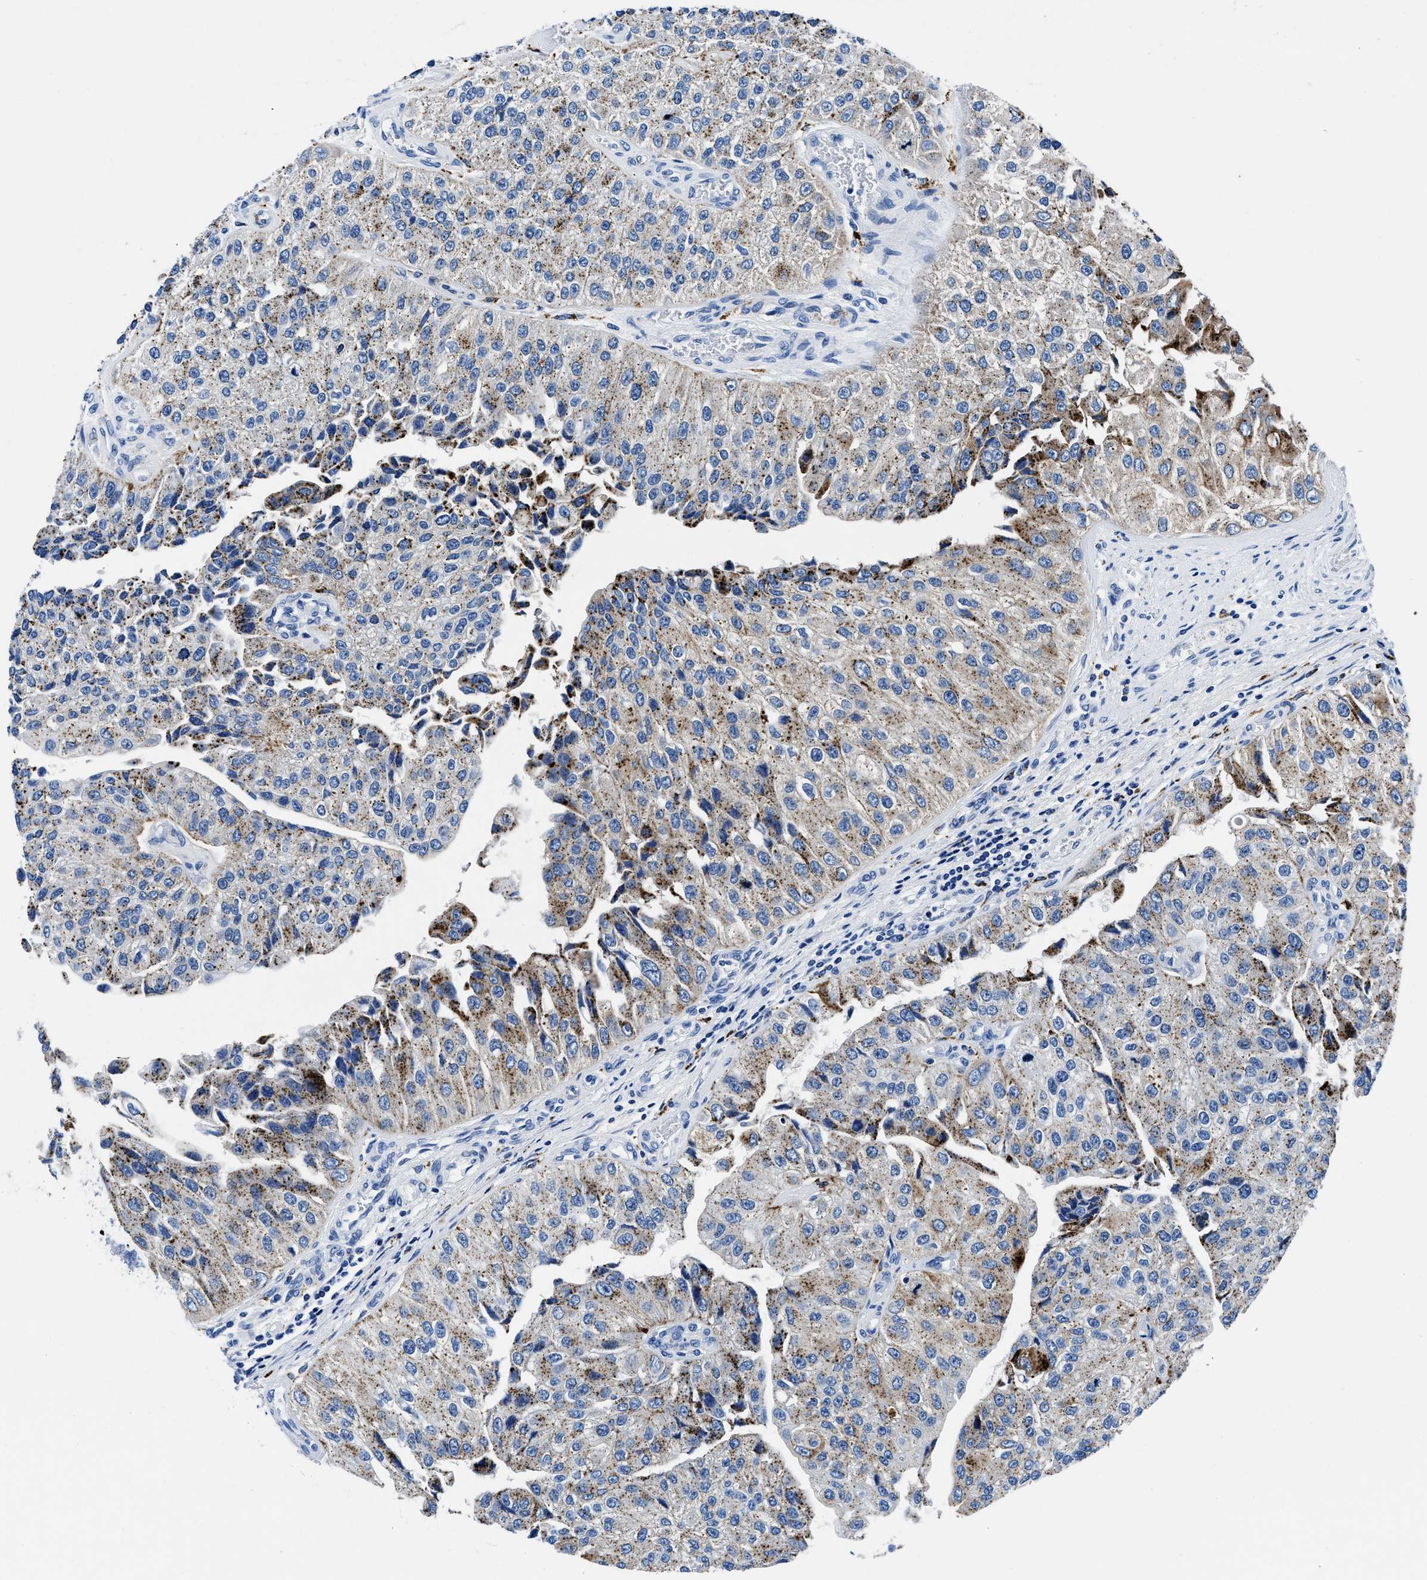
{"staining": {"intensity": "moderate", "quantity": ">75%", "location": "cytoplasmic/membranous"}, "tissue": "urothelial cancer", "cell_type": "Tumor cells", "image_type": "cancer", "snomed": [{"axis": "morphology", "description": "Urothelial carcinoma, High grade"}, {"axis": "topography", "description": "Kidney"}, {"axis": "topography", "description": "Urinary bladder"}], "caption": "IHC of high-grade urothelial carcinoma reveals medium levels of moderate cytoplasmic/membranous expression in about >75% of tumor cells. (Stains: DAB (3,3'-diaminobenzidine) in brown, nuclei in blue, Microscopy: brightfield microscopy at high magnification).", "gene": "OR14K1", "patient": {"sex": "male", "age": 77}}